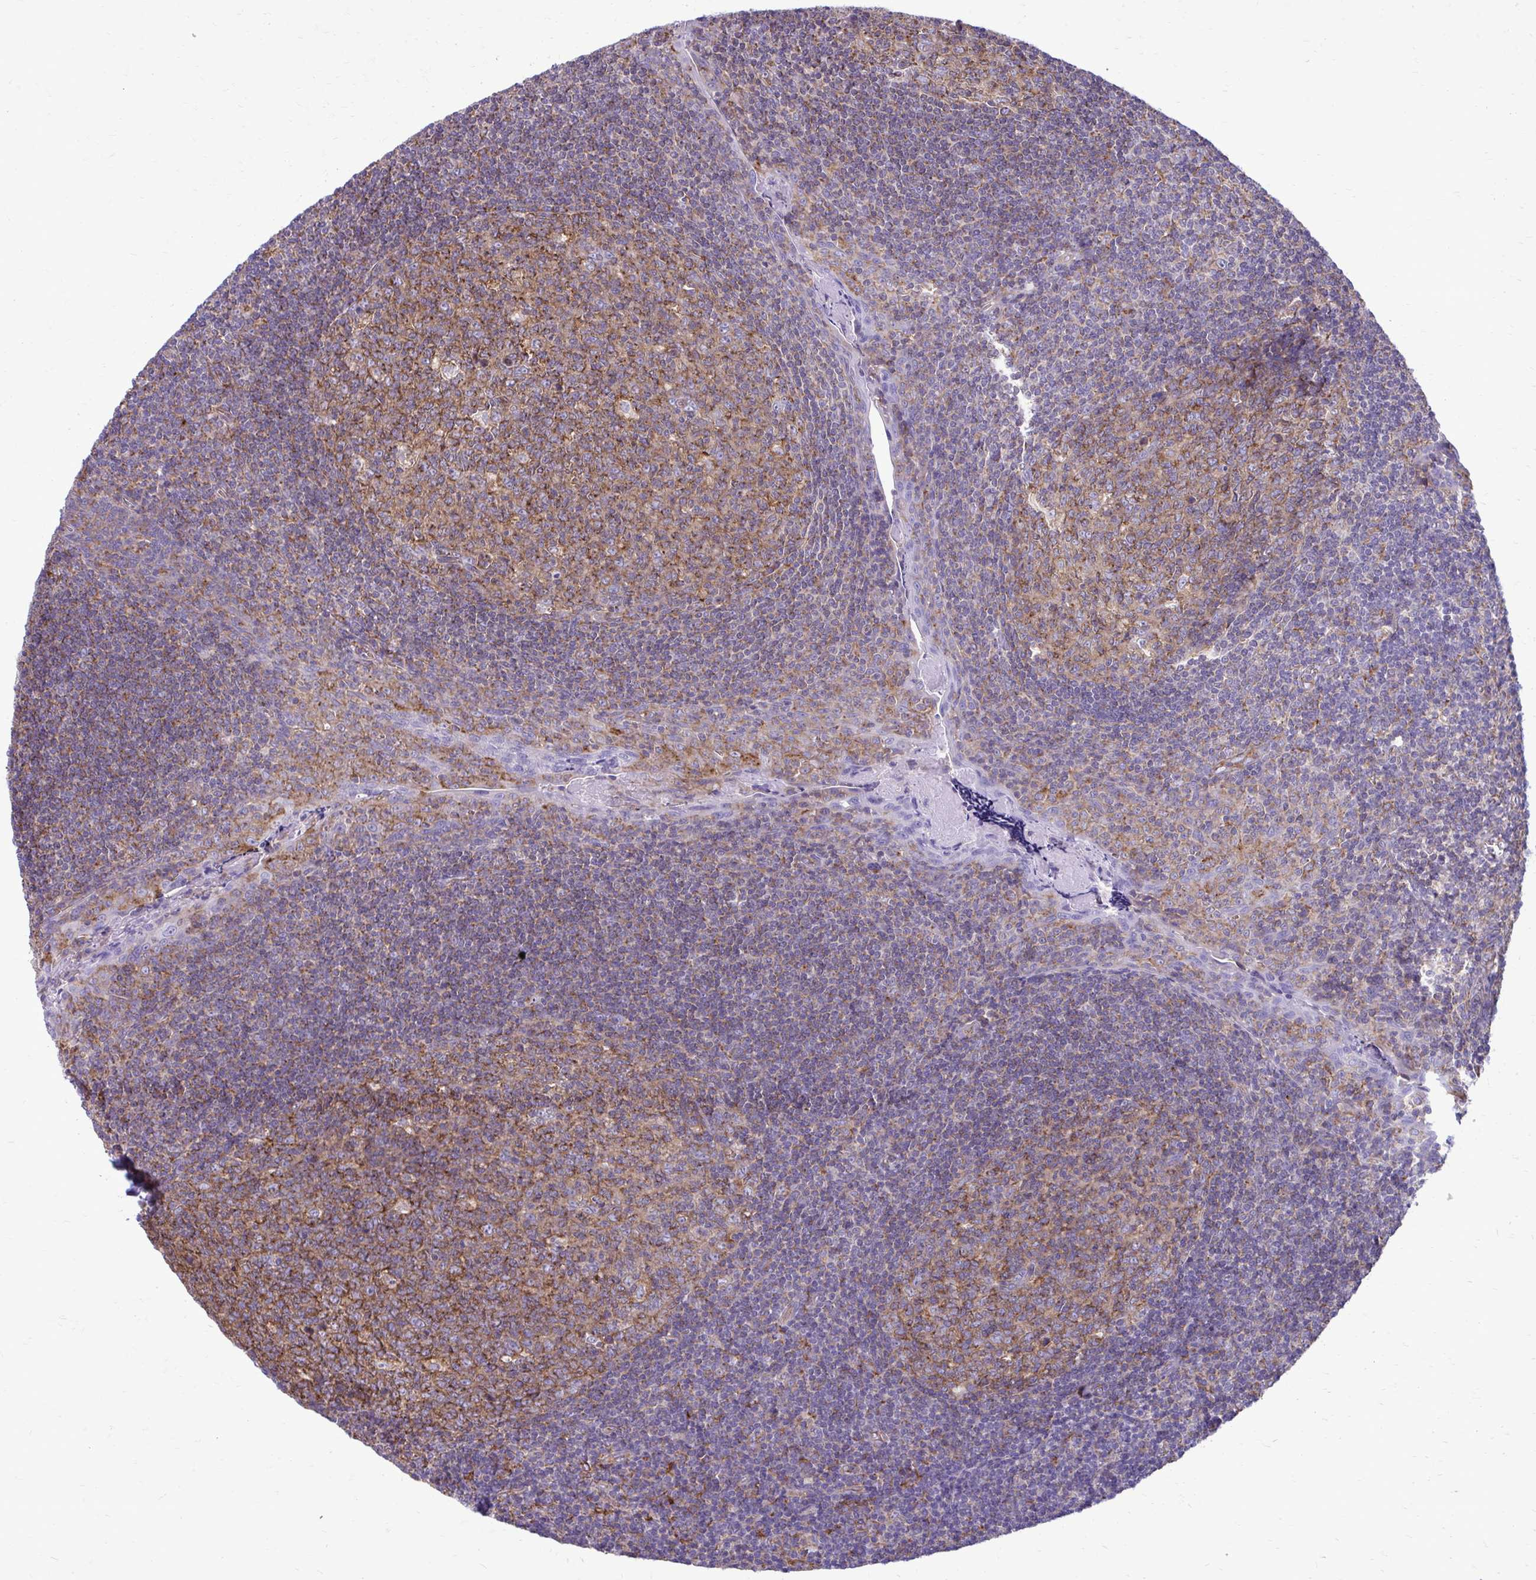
{"staining": {"intensity": "moderate", "quantity": ">75%", "location": "cytoplasmic/membranous"}, "tissue": "tonsil", "cell_type": "Germinal center cells", "image_type": "normal", "snomed": [{"axis": "morphology", "description": "Normal tissue, NOS"}, {"axis": "morphology", "description": "Inflammation, NOS"}, {"axis": "topography", "description": "Tonsil"}], "caption": "High-power microscopy captured an immunohistochemistry histopathology image of benign tonsil, revealing moderate cytoplasmic/membranous staining in about >75% of germinal center cells. Nuclei are stained in blue.", "gene": "CLTA", "patient": {"sex": "female", "age": 31}}